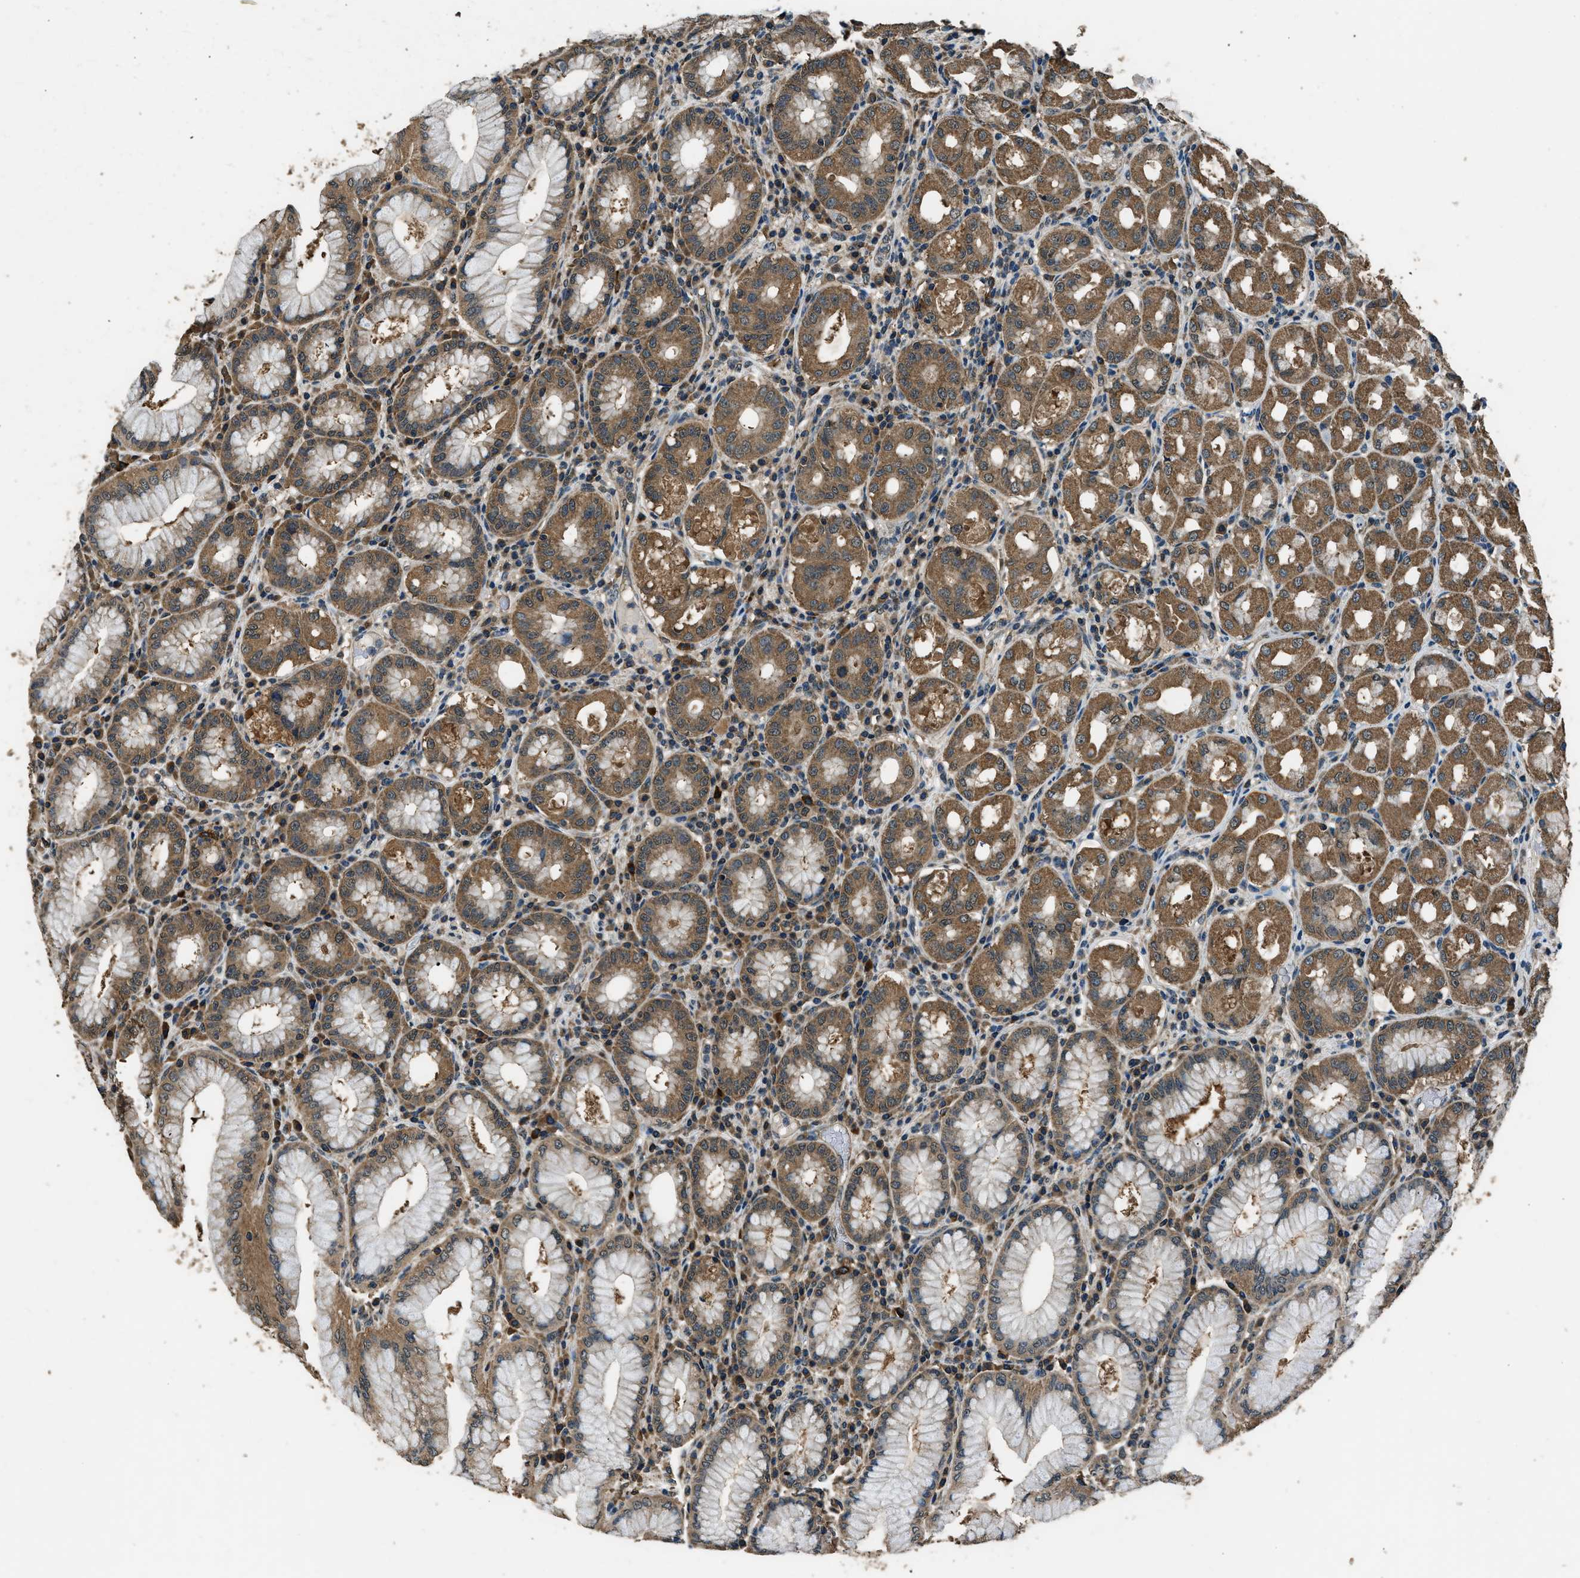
{"staining": {"intensity": "moderate", "quantity": ">75%", "location": "cytoplasmic/membranous"}, "tissue": "stomach", "cell_type": "Glandular cells", "image_type": "normal", "snomed": [{"axis": "morphology", "description": "Normal tissue, NOS"}, {"axis": "topography", "description": "Stomach"}, {"axis": "topography", "description": "Stomach, lower"}], "caption": "Immunohistochemistry (IHC) micrograph of benign human stomach stained for a protein (brown), which shows medium levels of moderate cytoplasmic/membranous positivity in approximately >75% of glandular cells.", "gene": "SALL3", "patient": {"sex": "female", "age": 56}}